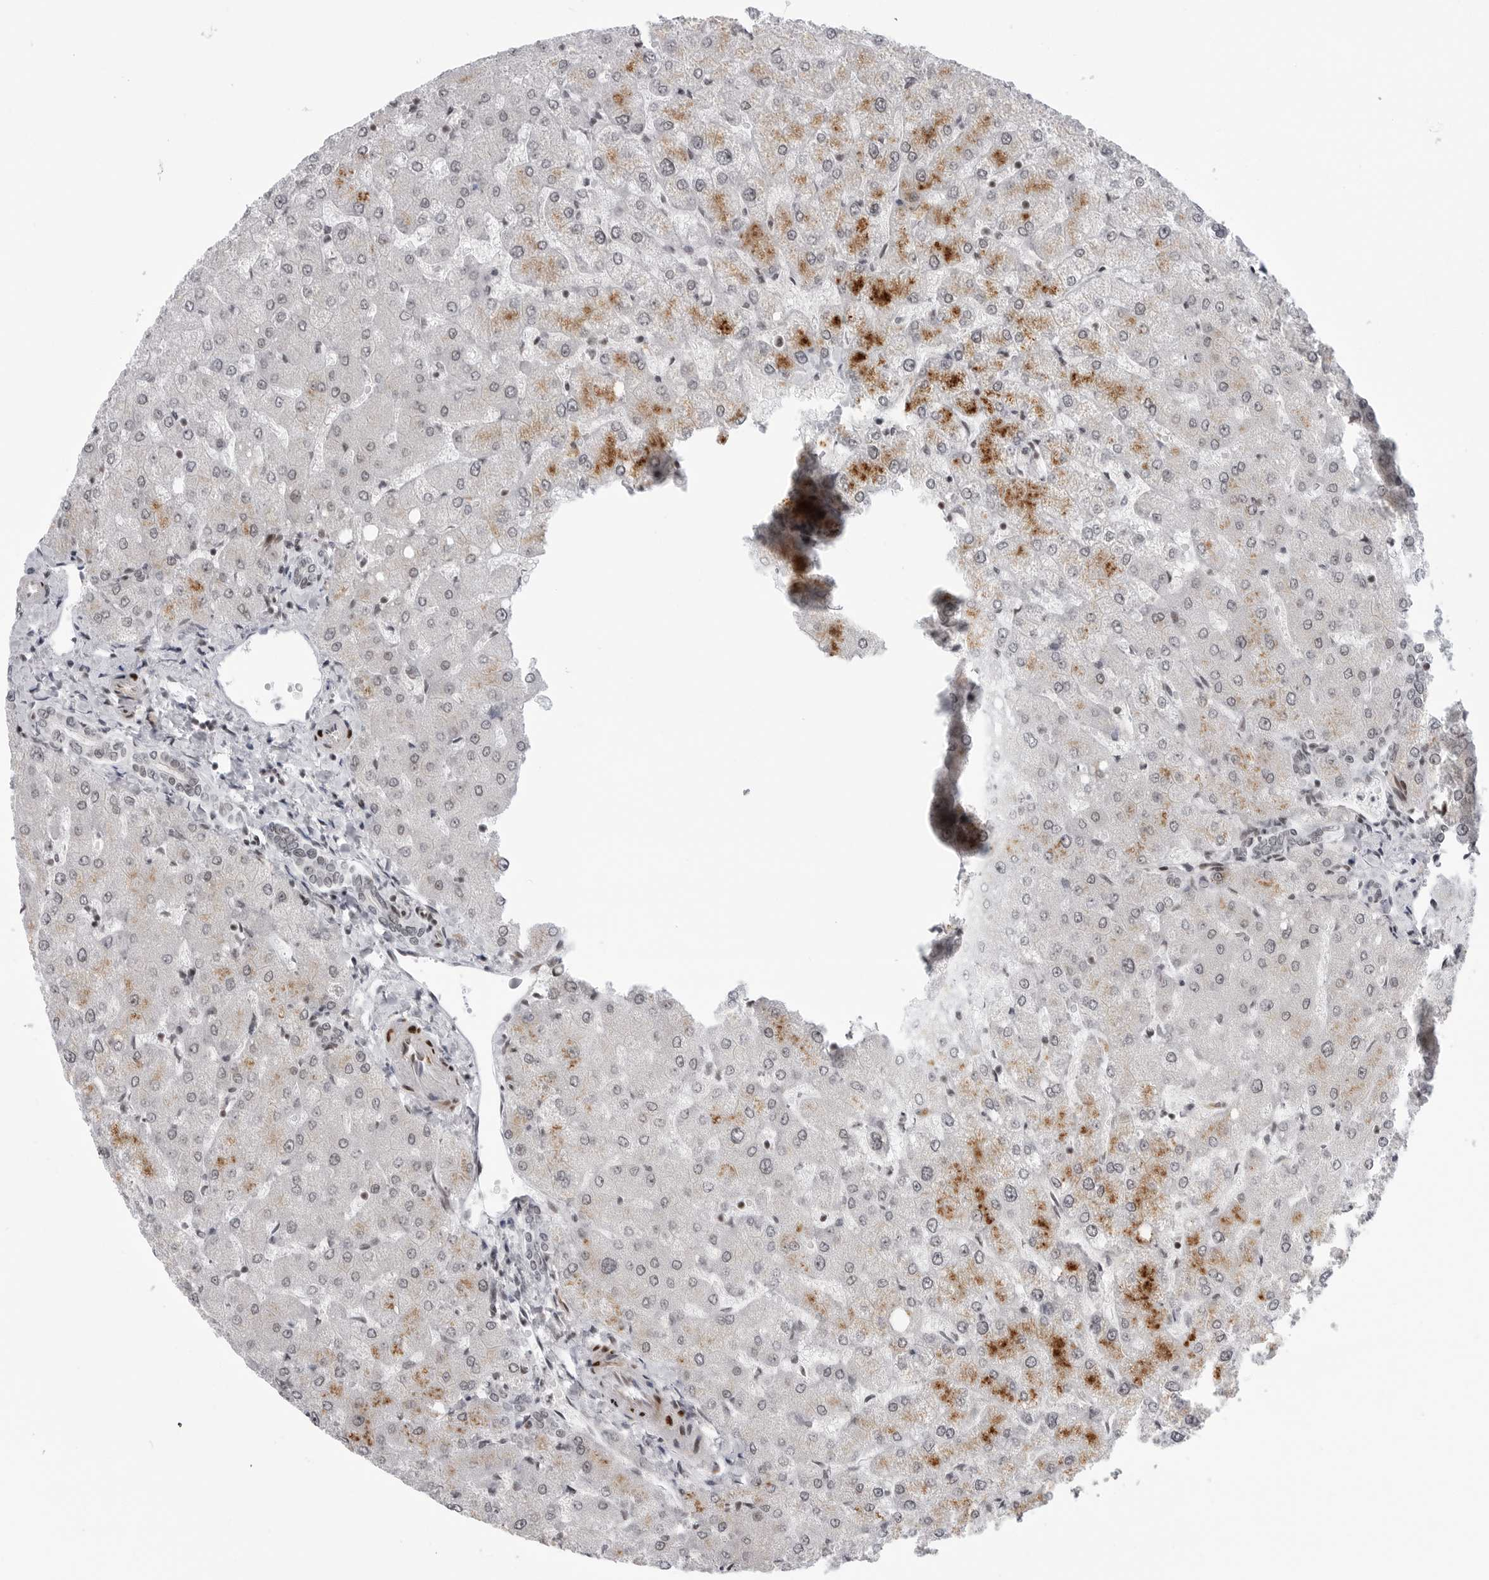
{"staining": {"intensity": "weak", "quantity": "25%-75%", "location": "nuclear"}, "tissue": "liver", "cell_type": "Cholangiocytes", "image_type": "normal", "snomed": [{"axis": "morphology", "description": "Normal tissue, NOS"}, {"axis": "topography", "description": "Liver"}], "caption": "Protein staining of unremarkable liver exhibits weak nuclear staining in about 25%-75% of cholangiocytes. The protein is stained brown, and the nuclei are stained in blue (DAB IHC with brightfield microscopy, high magnification).", "gene": "TRIM66", "patient": {"sex": "female", "age": 54}}